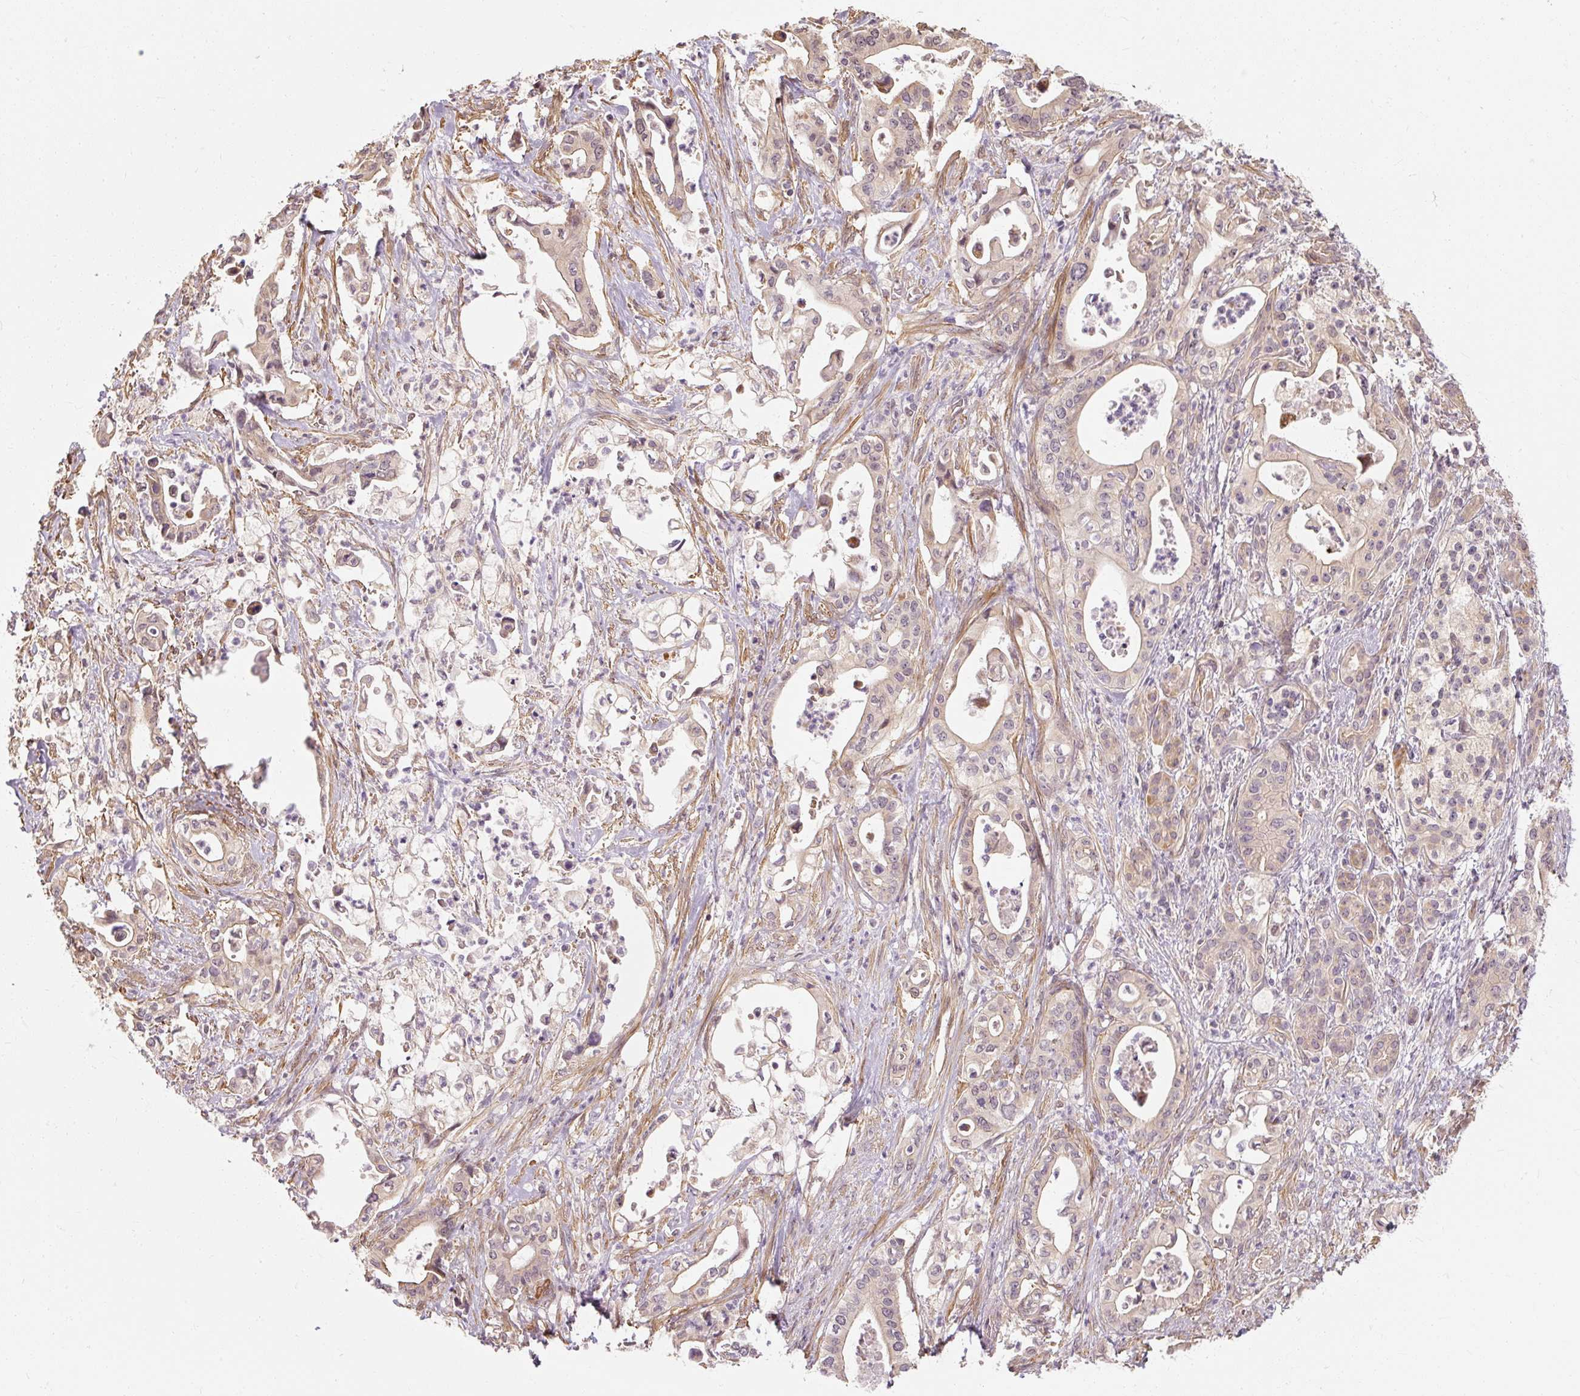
{"staining": {"intensity": "weak", "quantity": "<25%", "location": "cytoplasmic/membranous,nuclear"}, "tissue": "pancreatic cancer", "cell_type": "Tumor cells", "image_type": "cancer", "snomed": [{"axis": "morphology", "description": "Adenocarcinoma, NOS"}, {"axis": "topography", "description": "Pancreas"}], "caption": "Immunohistochemistry (IHC) of human pancreatic cancer exhibits no positivity in tumor cells.", "gene": "RB1CC1", "patient": {"sex": "female", "age": 77}}